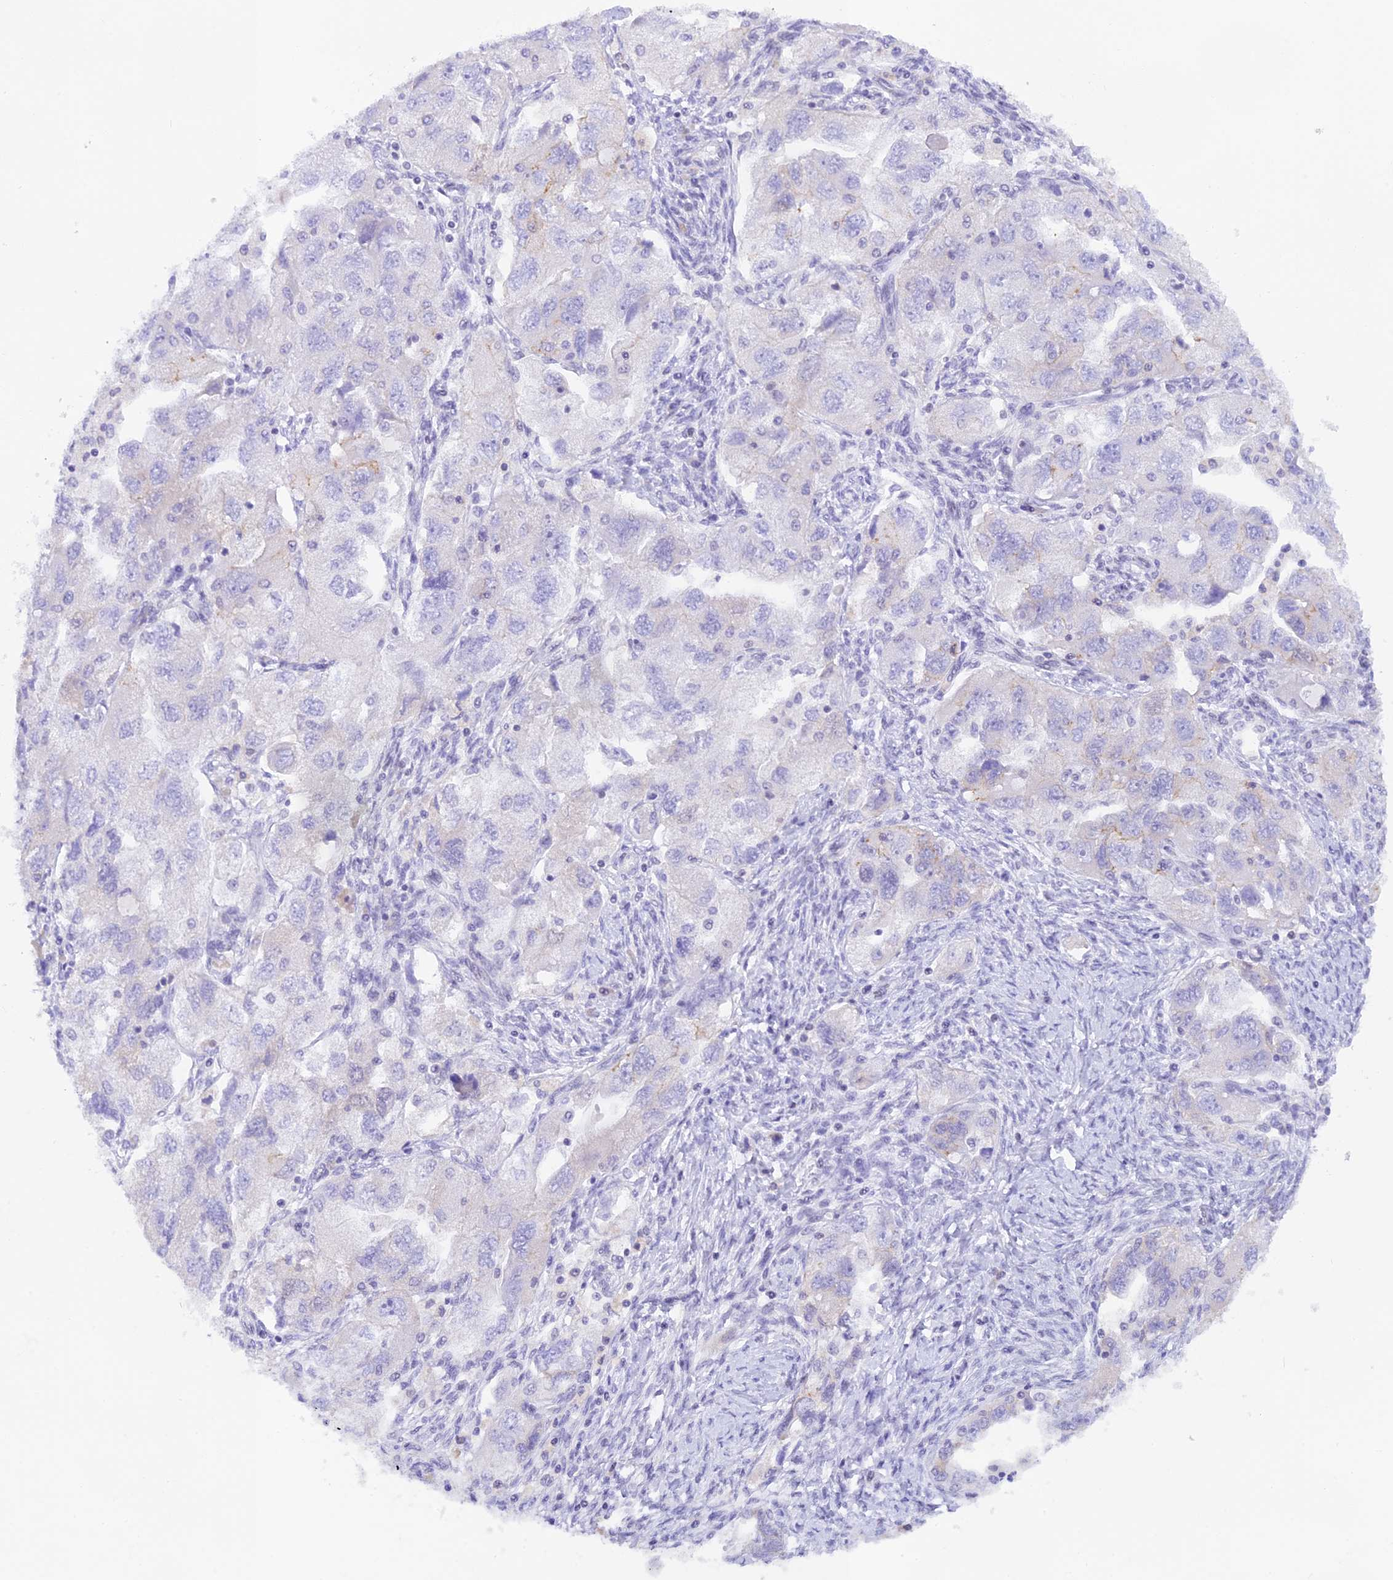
{"staining": {"intensity": "negative", "quantity": "none", "location": "none"}, "tissue": "ovarian cancer", "cell_type": "Tumor cells", "image_type": "cancer", "snomed": [{"axis": "morphology", "description": "Carcinoma, NOS"}, {"axis": "morphology", "description": "Cystadenocarcinoma, serous, NOS"}, {"axis": "topography", "description": "Ovary"}], "caption": "Ovarian cancer stained for a protein using immunohistochemistry (IHC) exhibits no expression tumor cells.", "gene": "THAP11", "patient": {"sex": "female", "age": 69}}